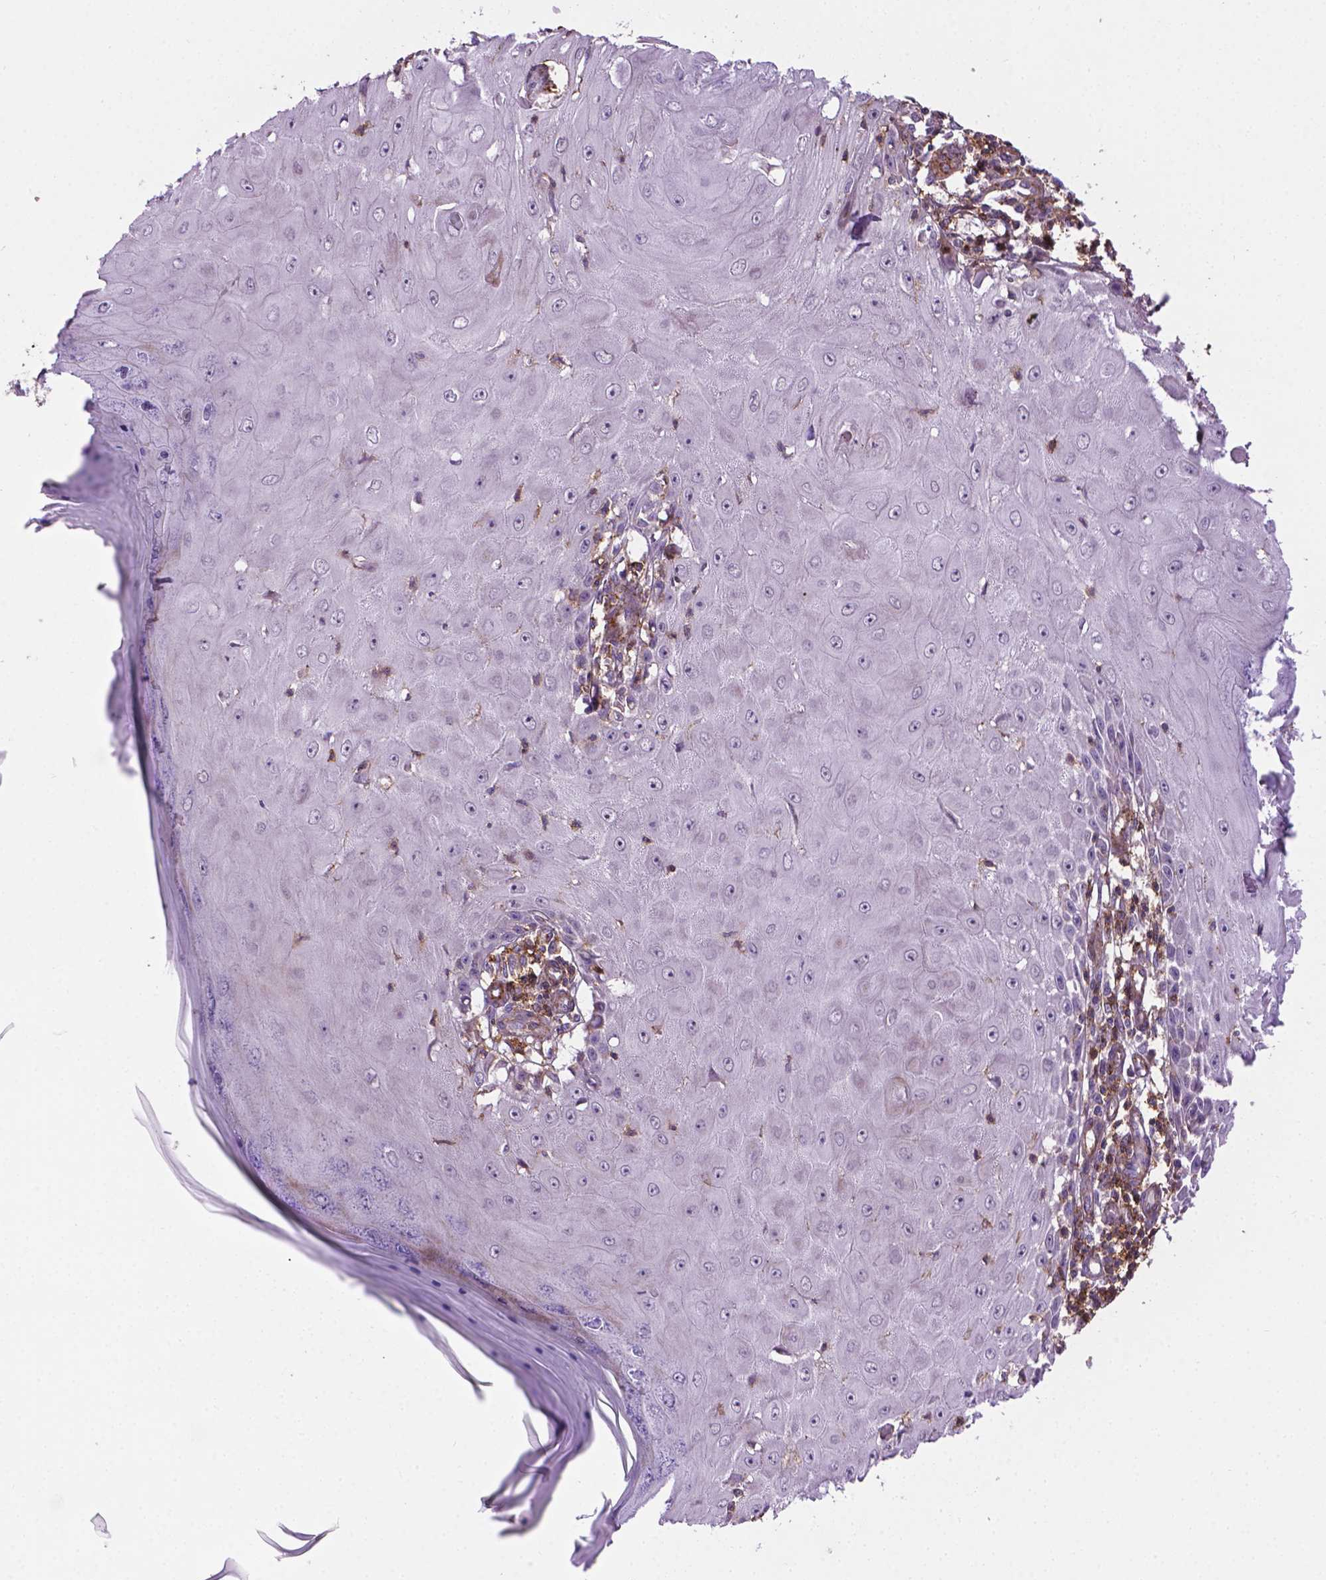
{"staining": {"intensity": "negative", "quantity": "none", "location": "none"}, "tissue": "skin cancer", "cell_type": "Tumor cells", "image_type": "cancer", "snomed": [{"axis": "morphology", "description": "Squamous cell carcinoma, NOS"}, {"axis": "topography", "description": "Skin"}], "caption": "Protein analysis of skin squamous cell carcinoma exhibits no significant positivity in tumor cells. (Immunohistochemistry, brightfield microscopy, high magnification).", "gene": "ACAD10", "patient": {"sex": "female", "age": 73}}